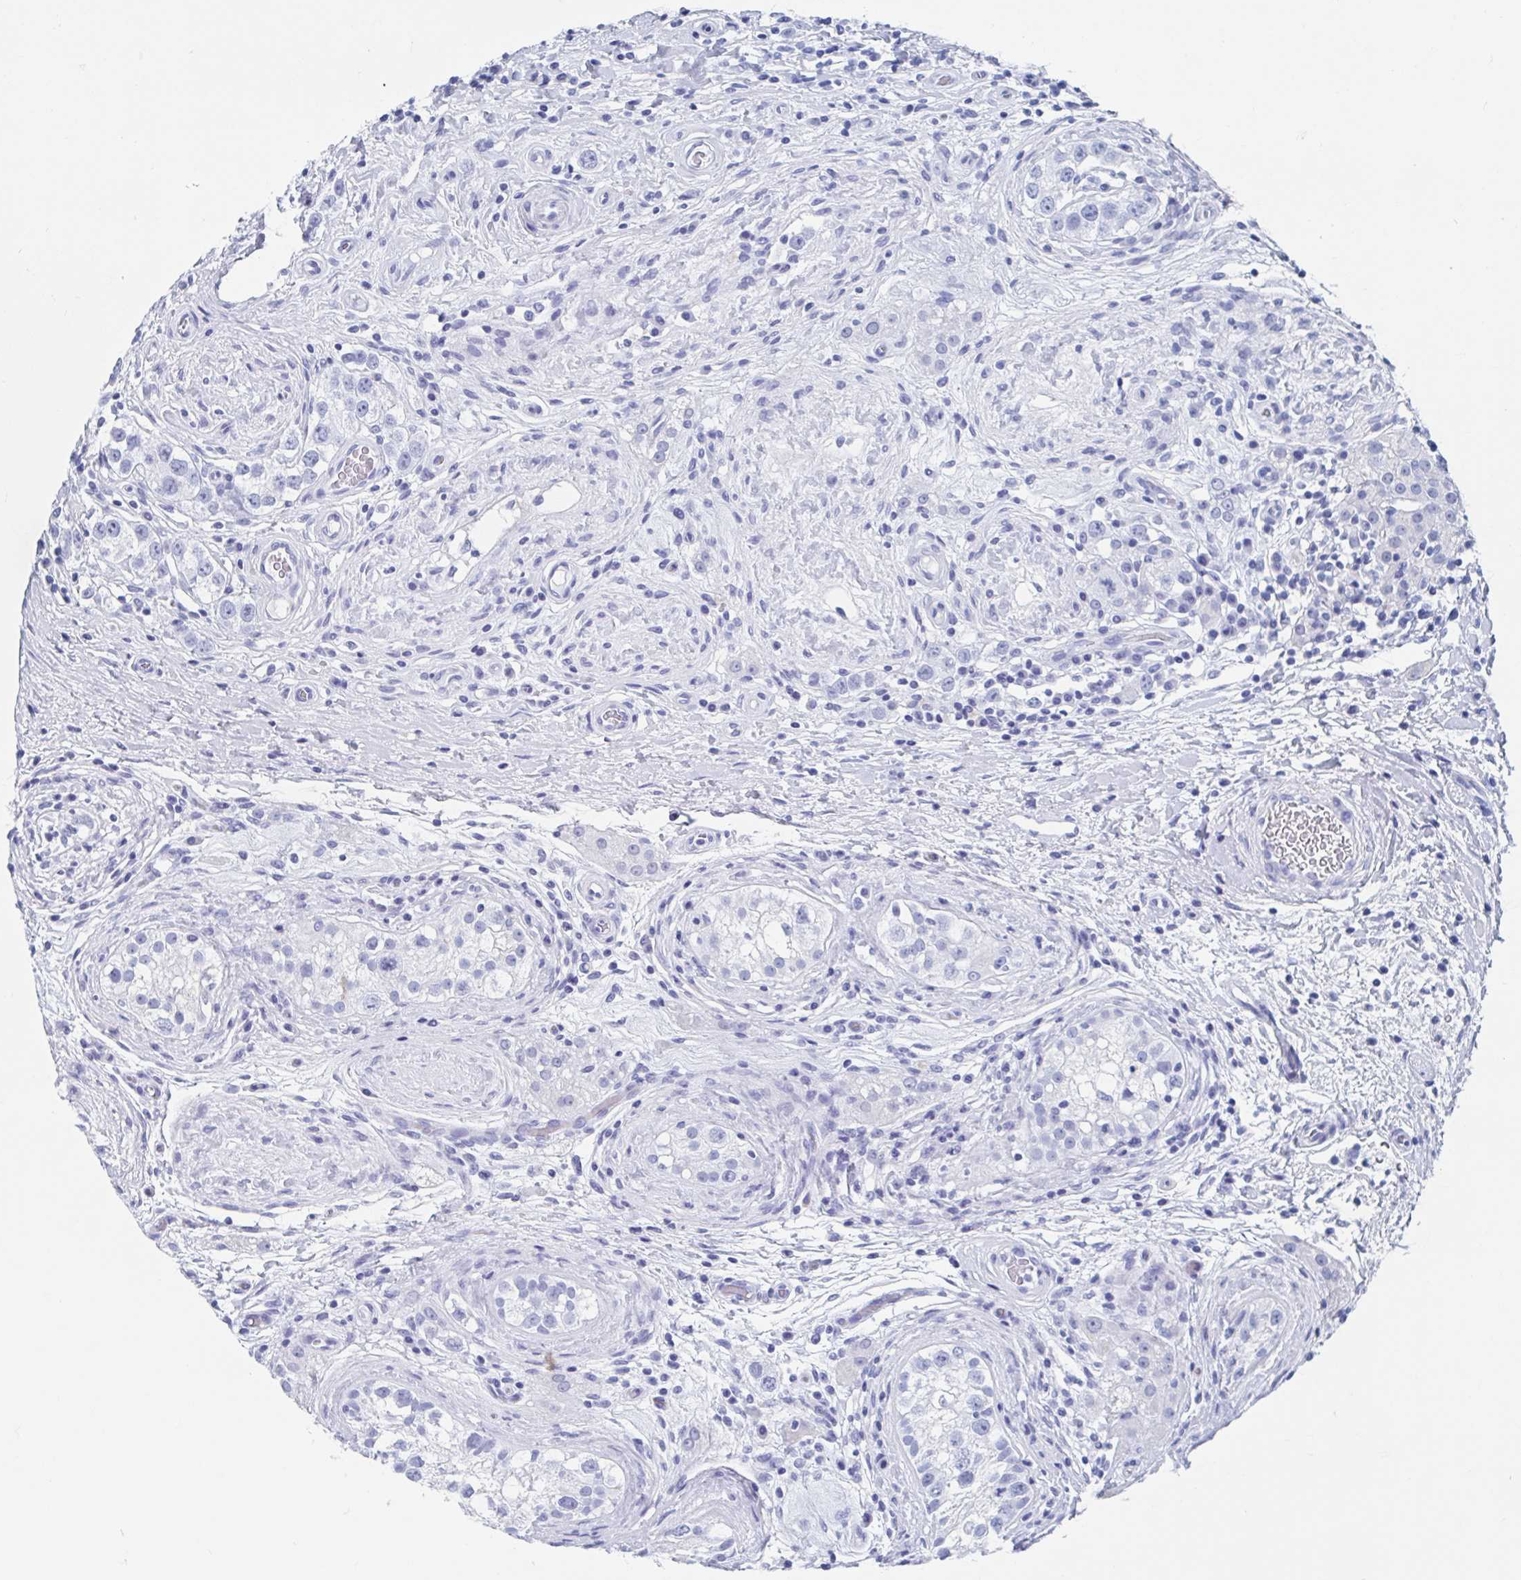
{"staining": {"intensity": "negative", "quantity": "none", "location": "none"}, "tissue": "testis cancer", "cell_type": "Tumor cells", "image_type": "cancer", "snomed": [{"axis": "morphology", "description": "Seminoma, NOS"}, {"axis": "topography", "description": "Testis"}], "caption": "Testis seminoma was stained to show a protein in brown. There is no significant expression in tumor cells. The staining was performed using DAB (3,3'-diaminobenzidine) to visualize the protein expression in brown, while the nuclei were stained in blue with hematoxylin (Magnification: 20x).", "gene": "C10orf53", "patient": {"sex": "male", "age": 34}}